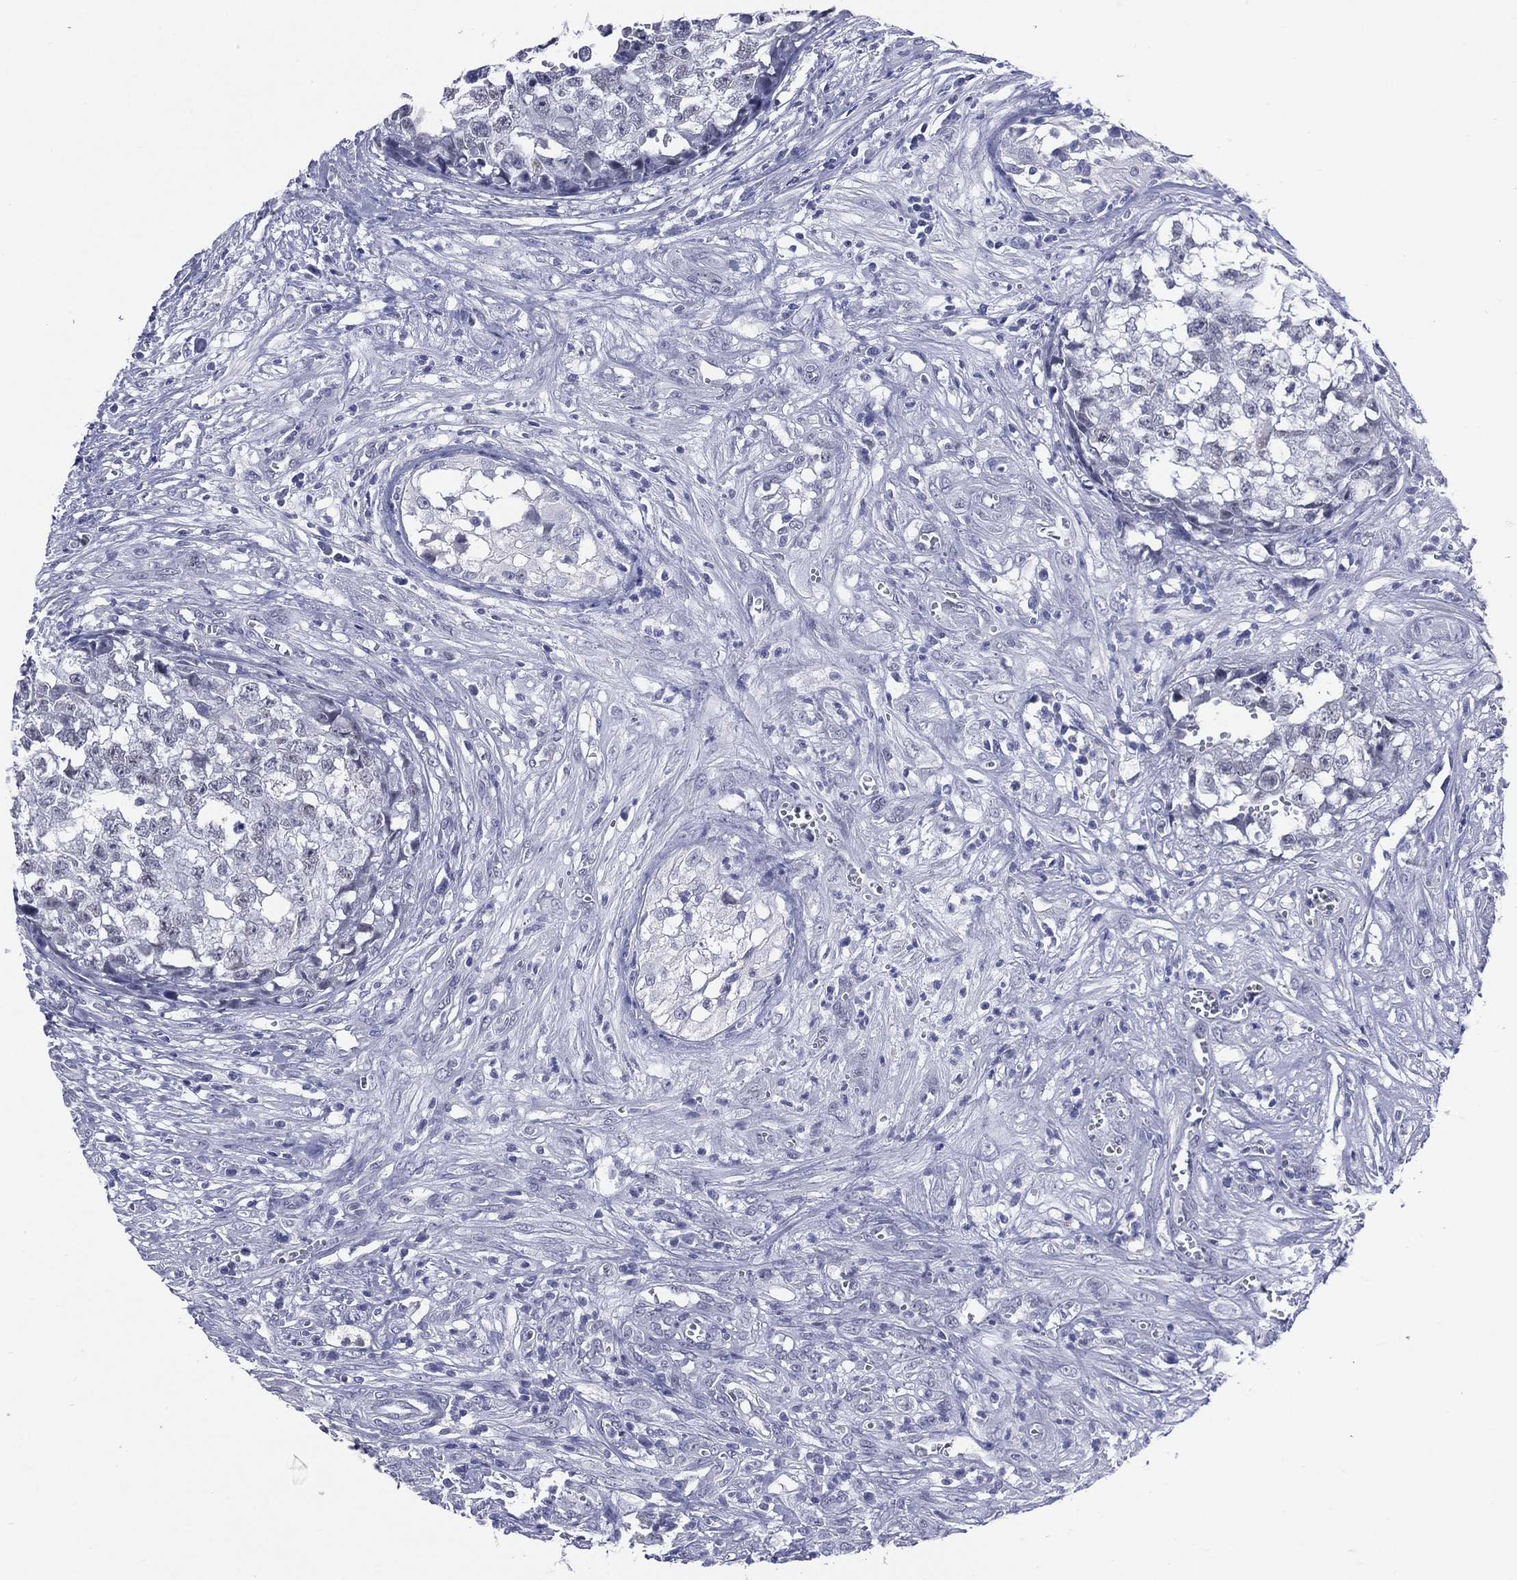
{"staining": {"intensity": "negative", "quantity": "none", "location": "none"}, "tissue": "testis cancer", "cell_type": "Tumor cells", "image_type": "cancer", "snomed": [{"axis": "morphology", "description": "Seminoma, NOS"}, {"axis": "morphology", "description": "Carcinoma, Embryonal, NOS"}, {"axis": "topography", "description": "Testis"}], "caption": "Immunohistochemical staining of testis cancer exhibits no significant expression in tumor cells.", "gene": "MLLT10", "patient": {"sex": "male", "age": 22}}